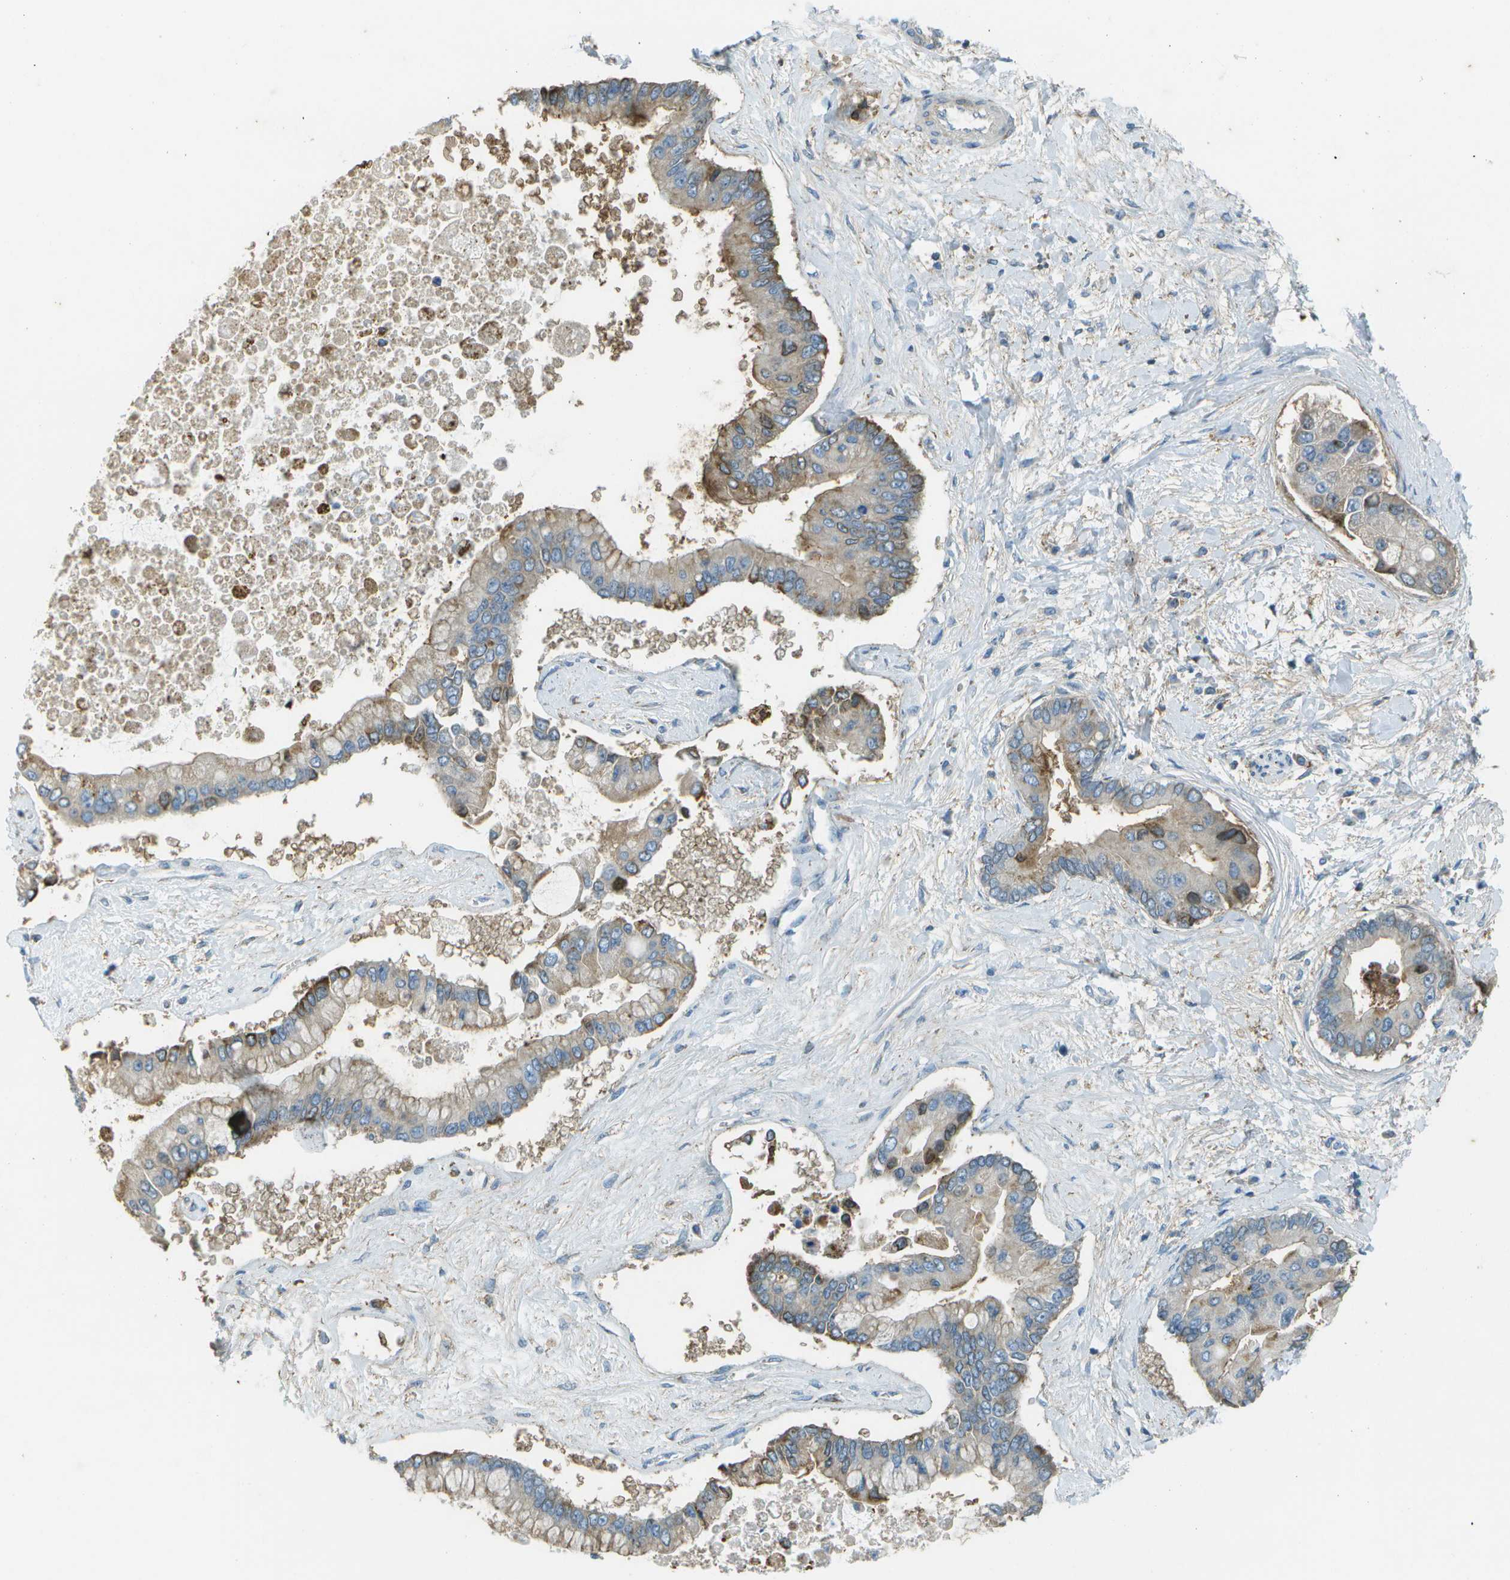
{"staining": {"intensity": "moderate", "quantity": "25%-75%", "location": "cytoplasmic/membranous"}, "tissue": "liver cancer", "cell_type": "Tumor cells", "image_type": "cancer", "snomed": [{"axis": "morphology", "description": "Cholangiocarcinoma"}, {"axis": "topography", "description": "Liver"}], "caption": "A brown stain highlights moderate cytoplasmic/membranous staining of a protein in human liver cancer (cholangiocarcinoma) tumor cells.", "gene": "LRRC66", "patient": {"sex": "male", "age": 50}}